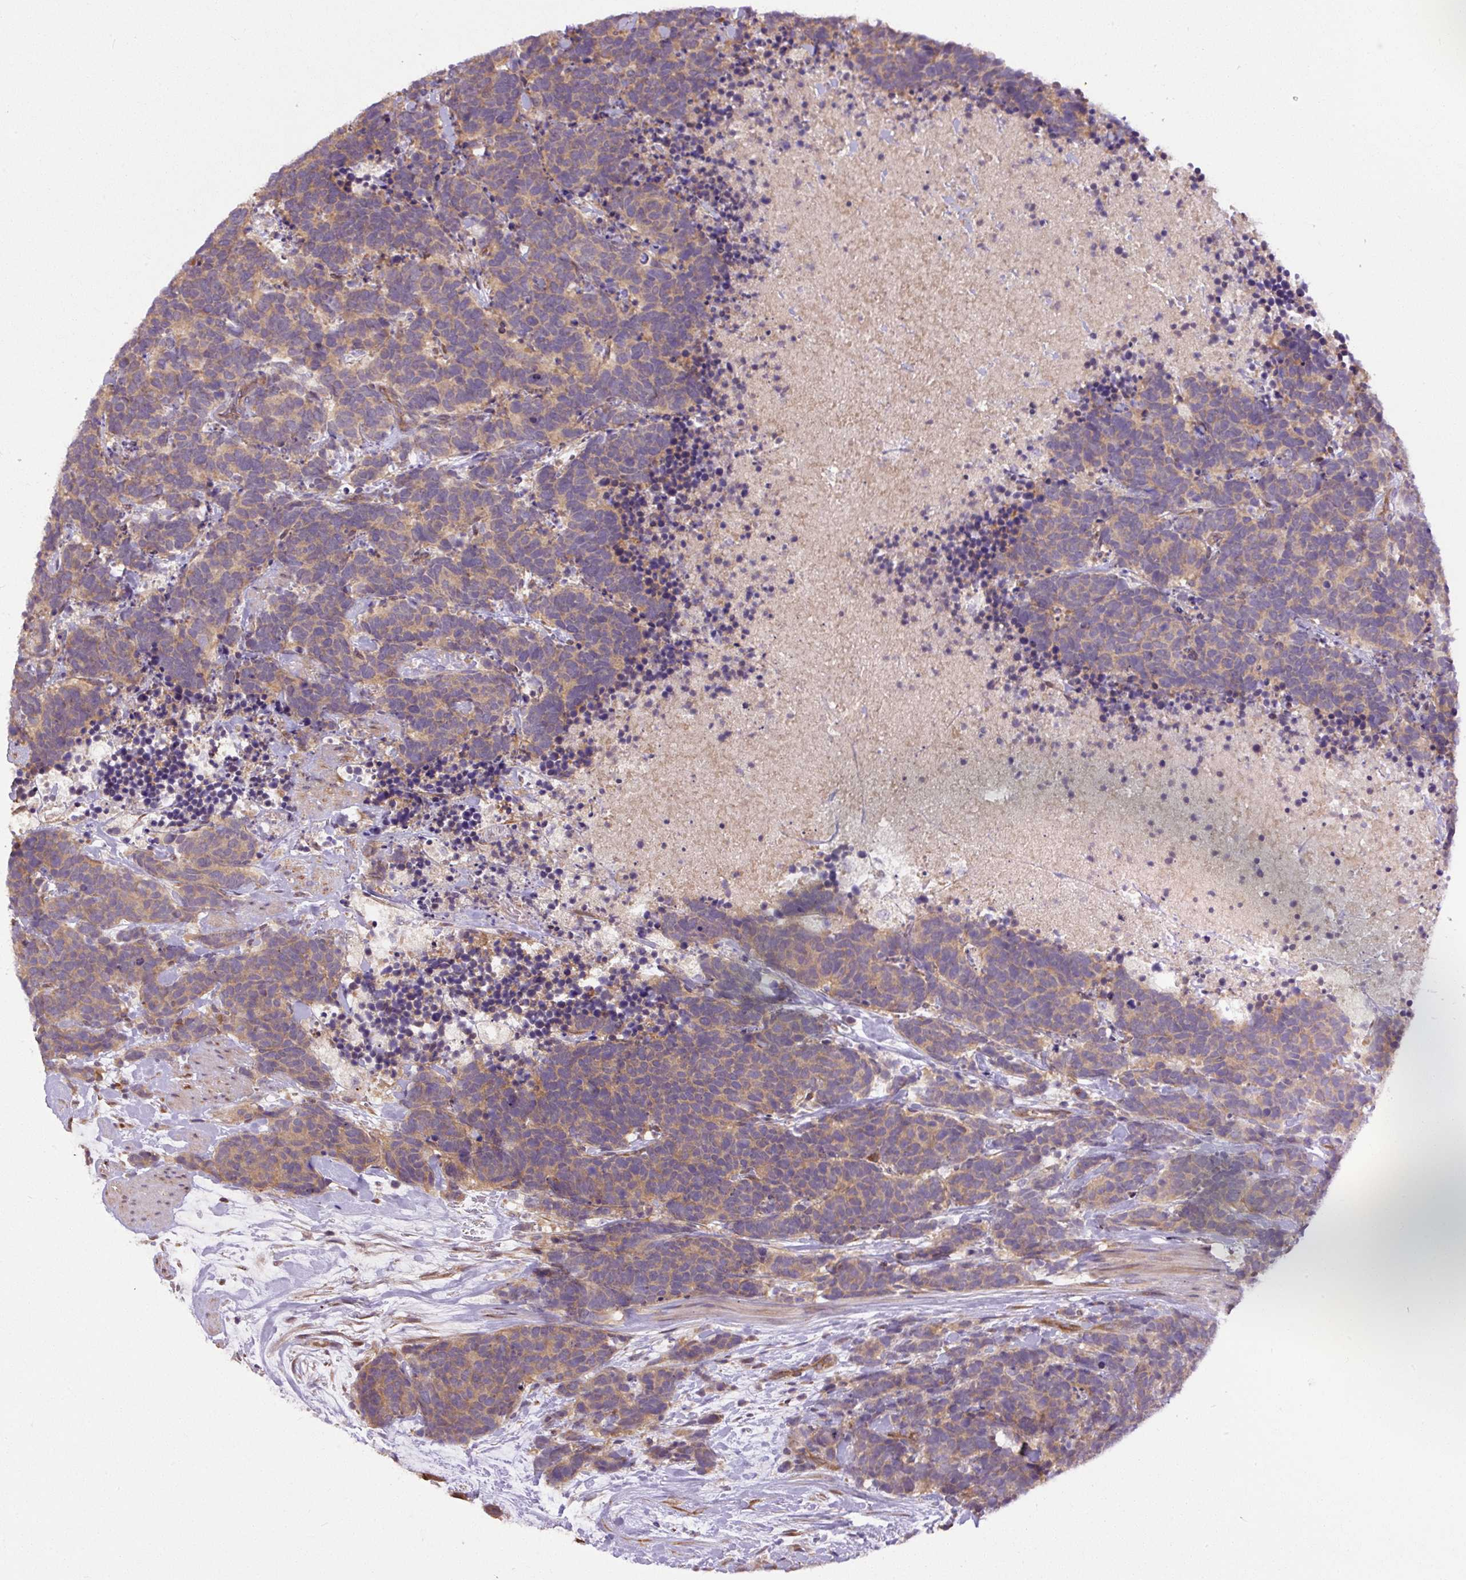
{"staining": {"intensity": "weak", "quantity": ">75%", "location": "cytoplasmic/membranous"}, "tissue": "carcinoid", "cell_type": "Tumor cells", "image_type": "cancer", "snomed": [{"axis": "morphology", "description": "Carcinoma, NOS"}, {"axis": "morphology", "description": "Carcinoid, malignant, NOS"}, {"axis": "topography", "description": "Prostate"}], "caption": "Immunohistochemistry photomicrograph of neoplastic tissue: carcinoma stained using immunohistochemistry (IHC) demonstrates low levels of weak protein expression localized specifically in the cytoplasmic/membranous of tumor cells, appearing as a cytoplasmic/membranous brown color.", "gene": "PPME1", "patient": {"sex": "male", "age": 57}}